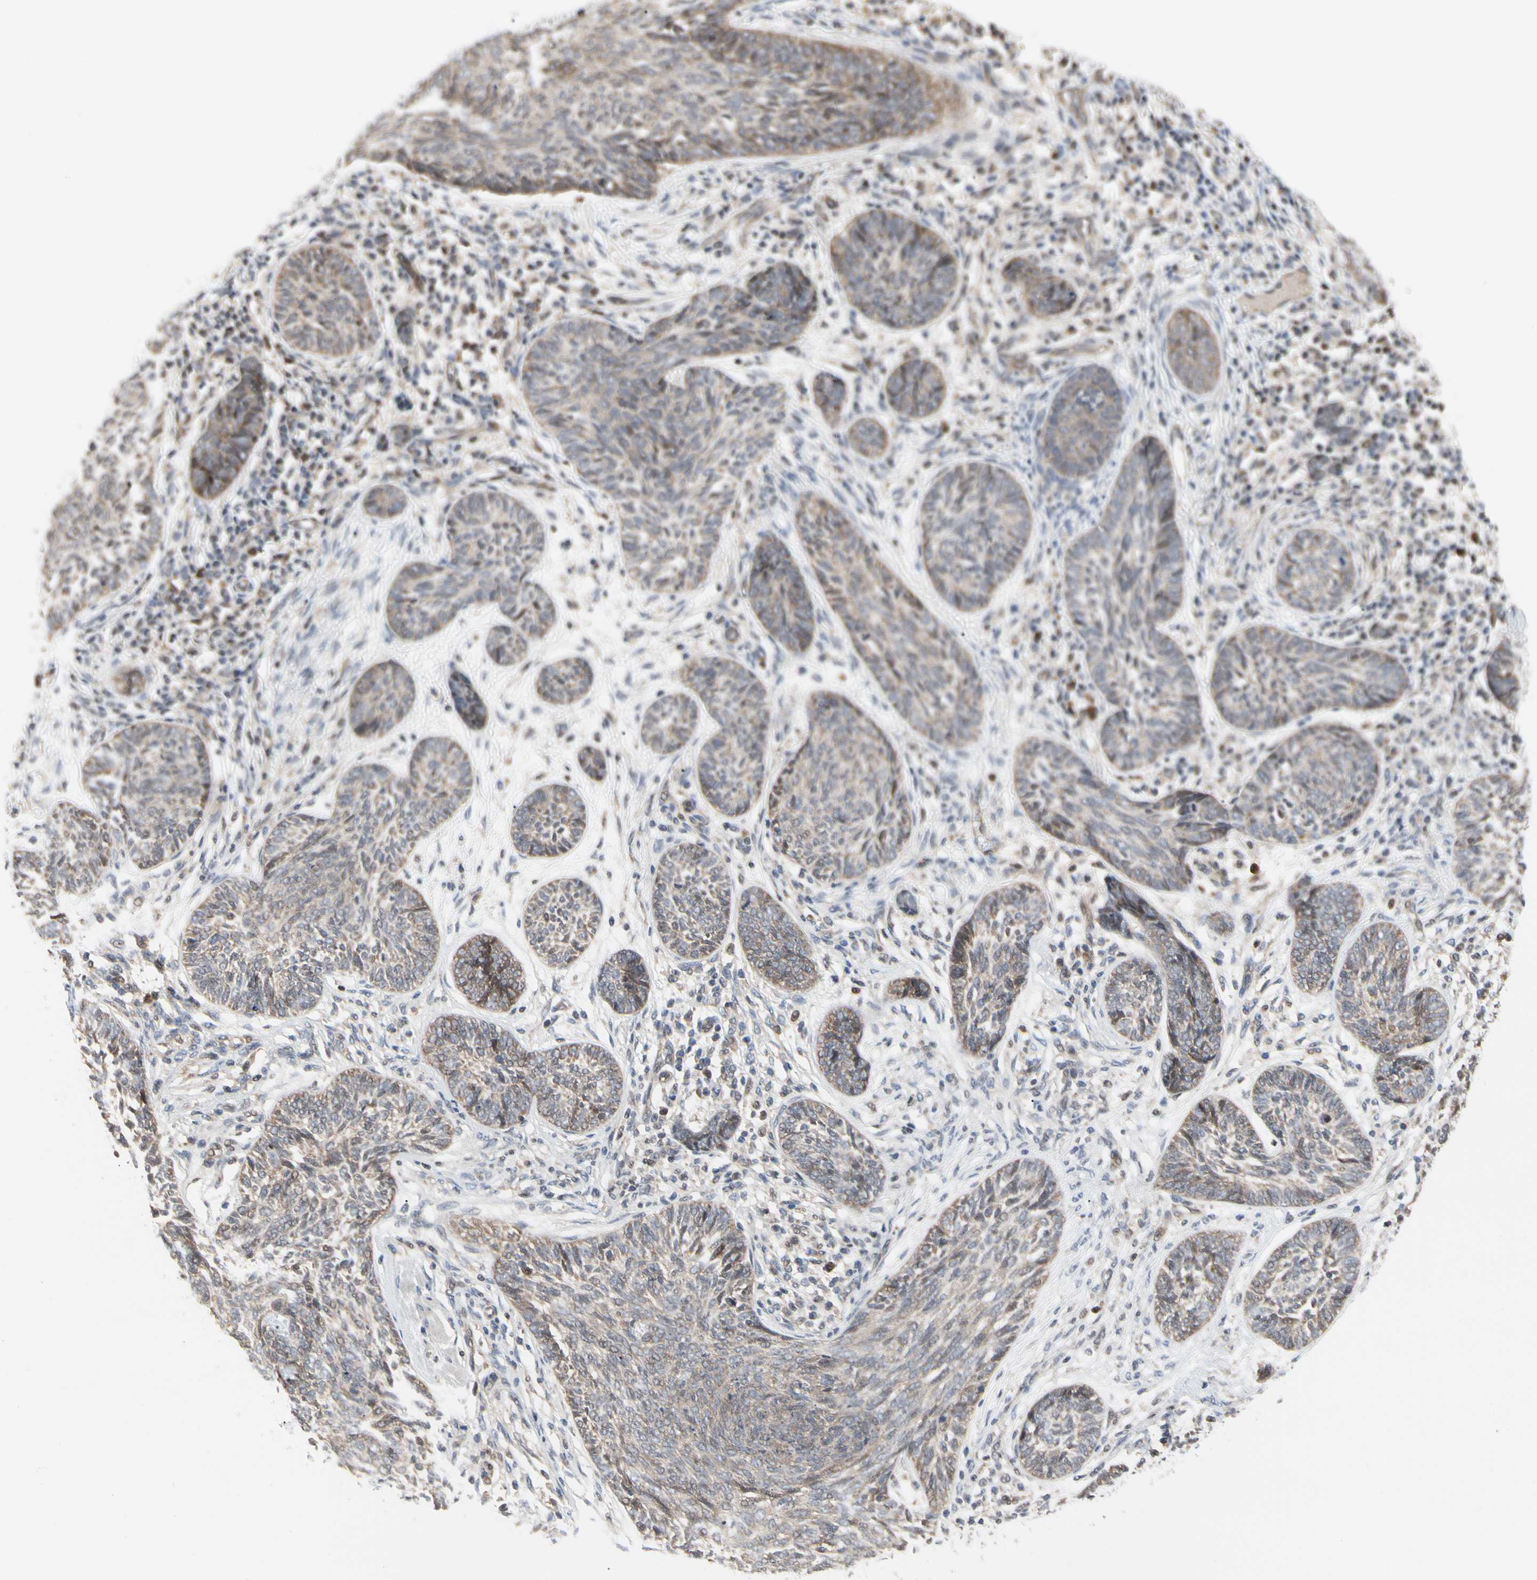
{"staining": {"intensity": "weak", "quantity": ">75%", "location": "cytoplasmic/membranous"}, "tissue": "skin cancer", "cell_type": "Tumor cells", "image_type": "cancer", "snomed": [{"axis": "morphology", "description": "Papilloma, NOS"}, {"axis": "morphology", "description": "Basal cell carcinoma"}, {"axis": "topography", "description": "Skin"}], "caption": "Tumor cells reveal low levels of weak cytoplasmic/membranous staining in about >75% of cells in skin cancer.", "gene": "CDK5", "patient": {"sex": "male", "age": 87}}